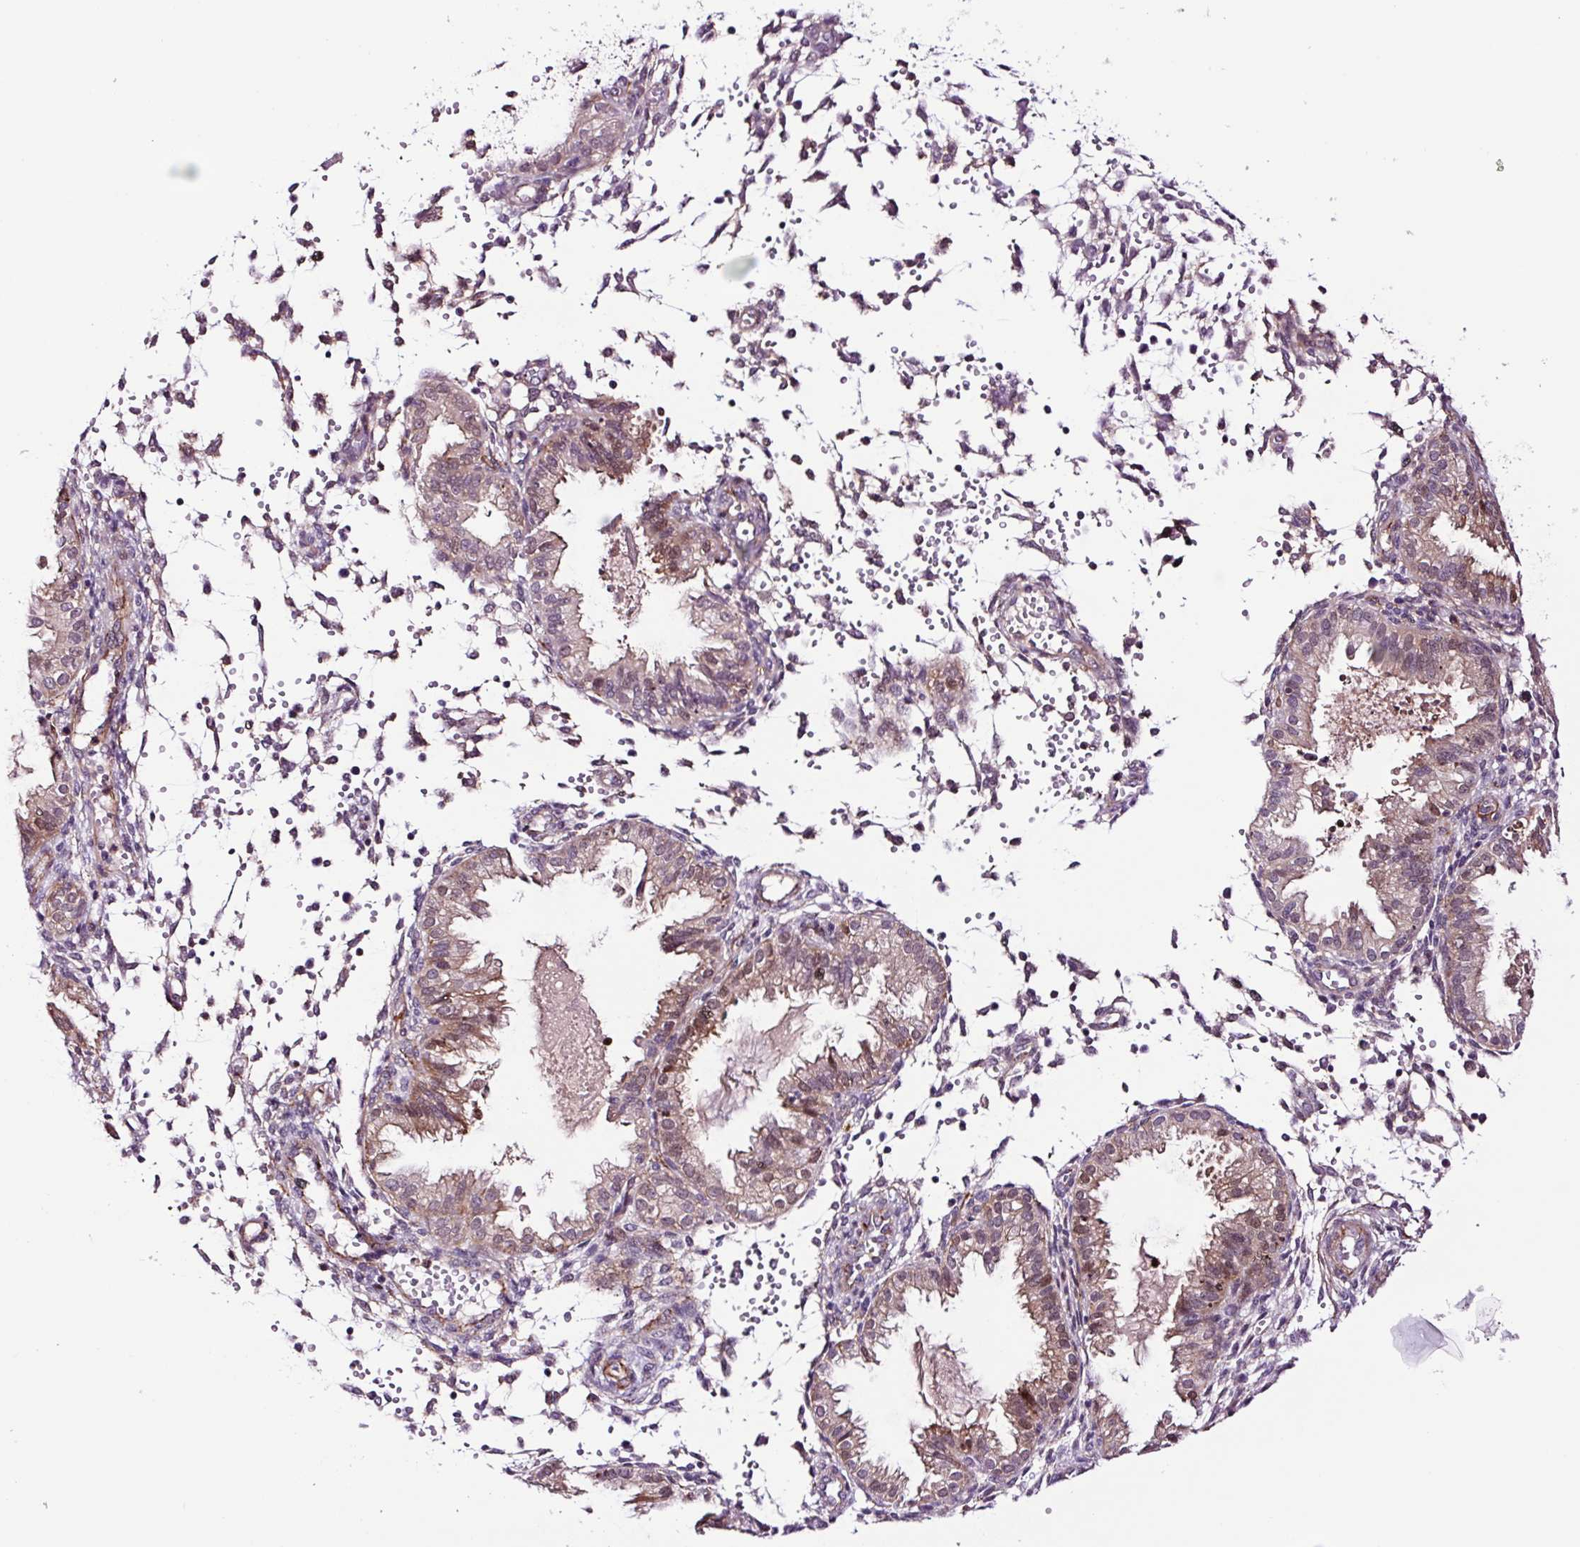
{"staining": {"intensity": "negative", "quantity": "none", "location": "none"}, "tissue": "endometrium", "cell_type": "Cells in endometrial stroma", "image_type": "normal", "snomed": [{"axis": "morphology", "description": "Normal tissue, NOS"}, {"axis": "topography", "description": "Endometrium"}], "caption": "Cells in endometrial stroma show no significant expression in normal endometrium.", "gene": "TAFA3", "patient": {"sex": "female", "age": 33}}